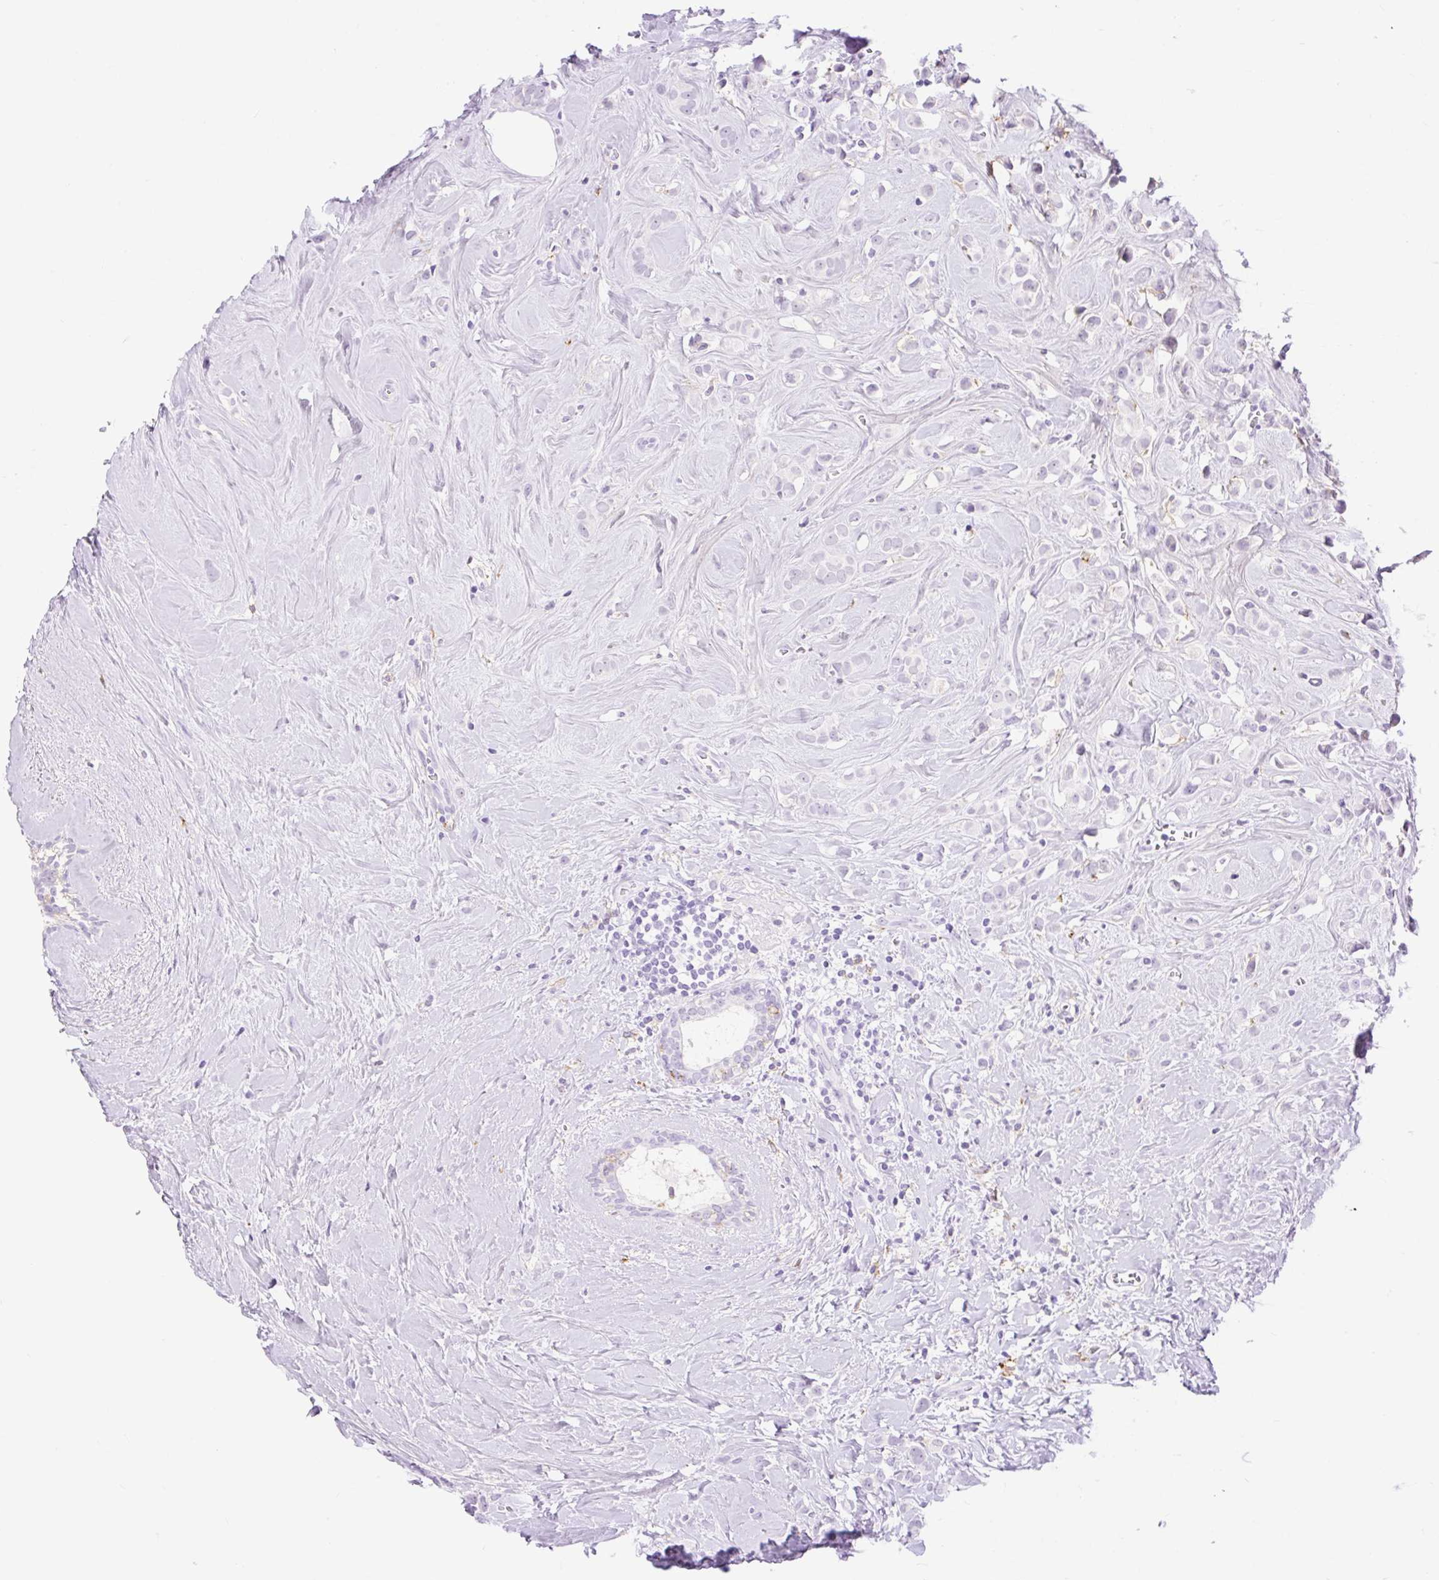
{"staining": {"intensity": "negative", "quantity": "none", "location": "none"}, "tissue": "breast cancer", "cell_type": "Tumor cells", "image_type": "cancer", "snomed": [{"axis": "morphology", "description": "Duct carcinoma"}, {"axis": "topography", "description": "Breast"}], "caption": "The micrograph shows no staining of tumor cells in breast cancer (intraductal carcinoma).", "gene": "SIGLEC1", "patient": {"sex": "female", "age": 80}}